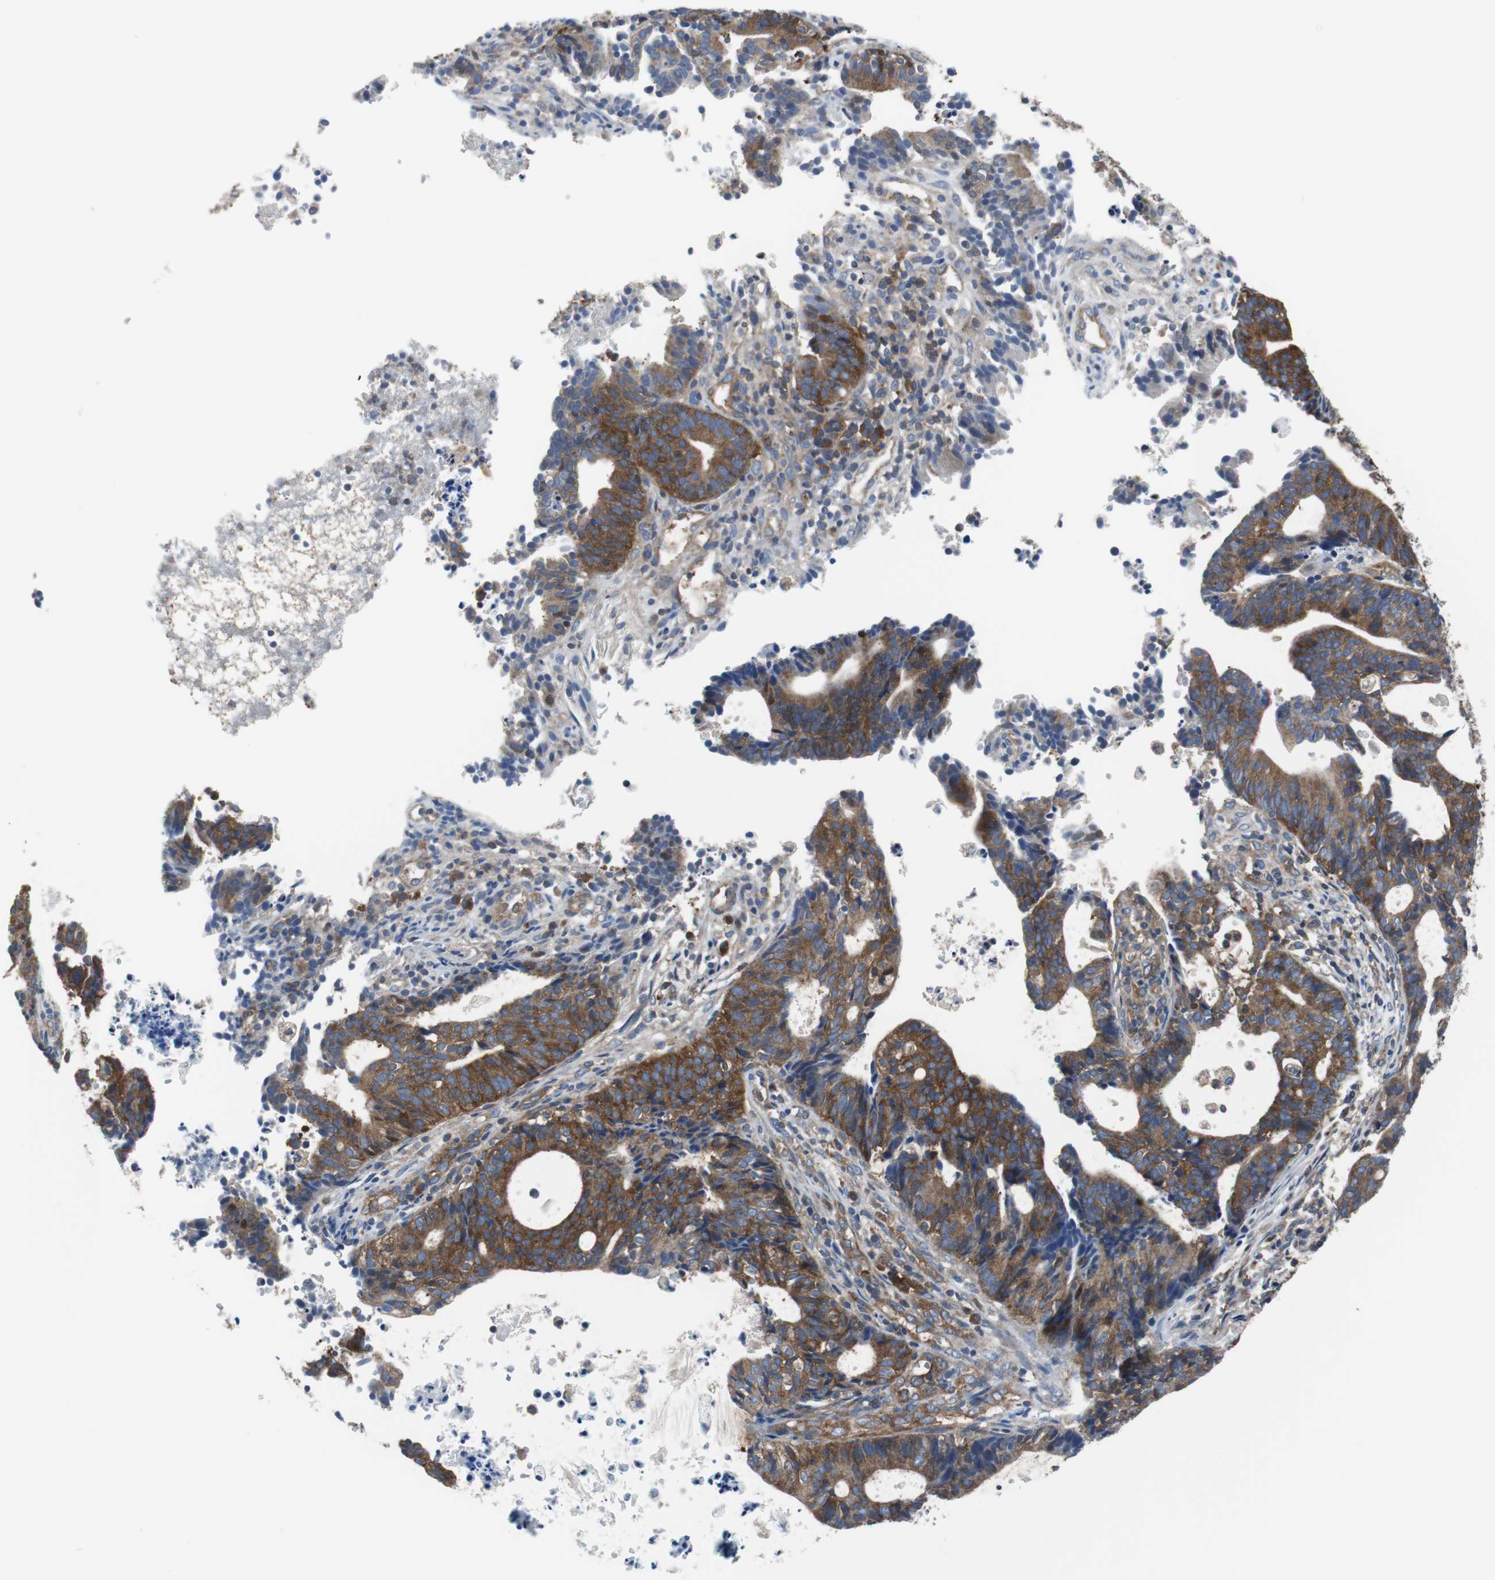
{"staining": {"intensity": "strong", "quantity": ">75%", "location": "cytoplasmic/membranous"}, "tissue": "endometrial cancer", "cell_type": "Tumor cells", "image_type": "cancer", "snomed": [{"axis": "morphology", "description": "Adenocarcinoma, NOS"}, {"axis": "topography", "description": "Uterus"}], "caption": "Endometrial cancer (adenocarcinoma) stained with DAB (3,3'-diaminobenzidine) IHC displays high levels of strong cytoplasmic/membranous positivity in approximately >75% of tumor cells.", "gene": "BRAF", "patient": {"sex": "female", "age": 83}}